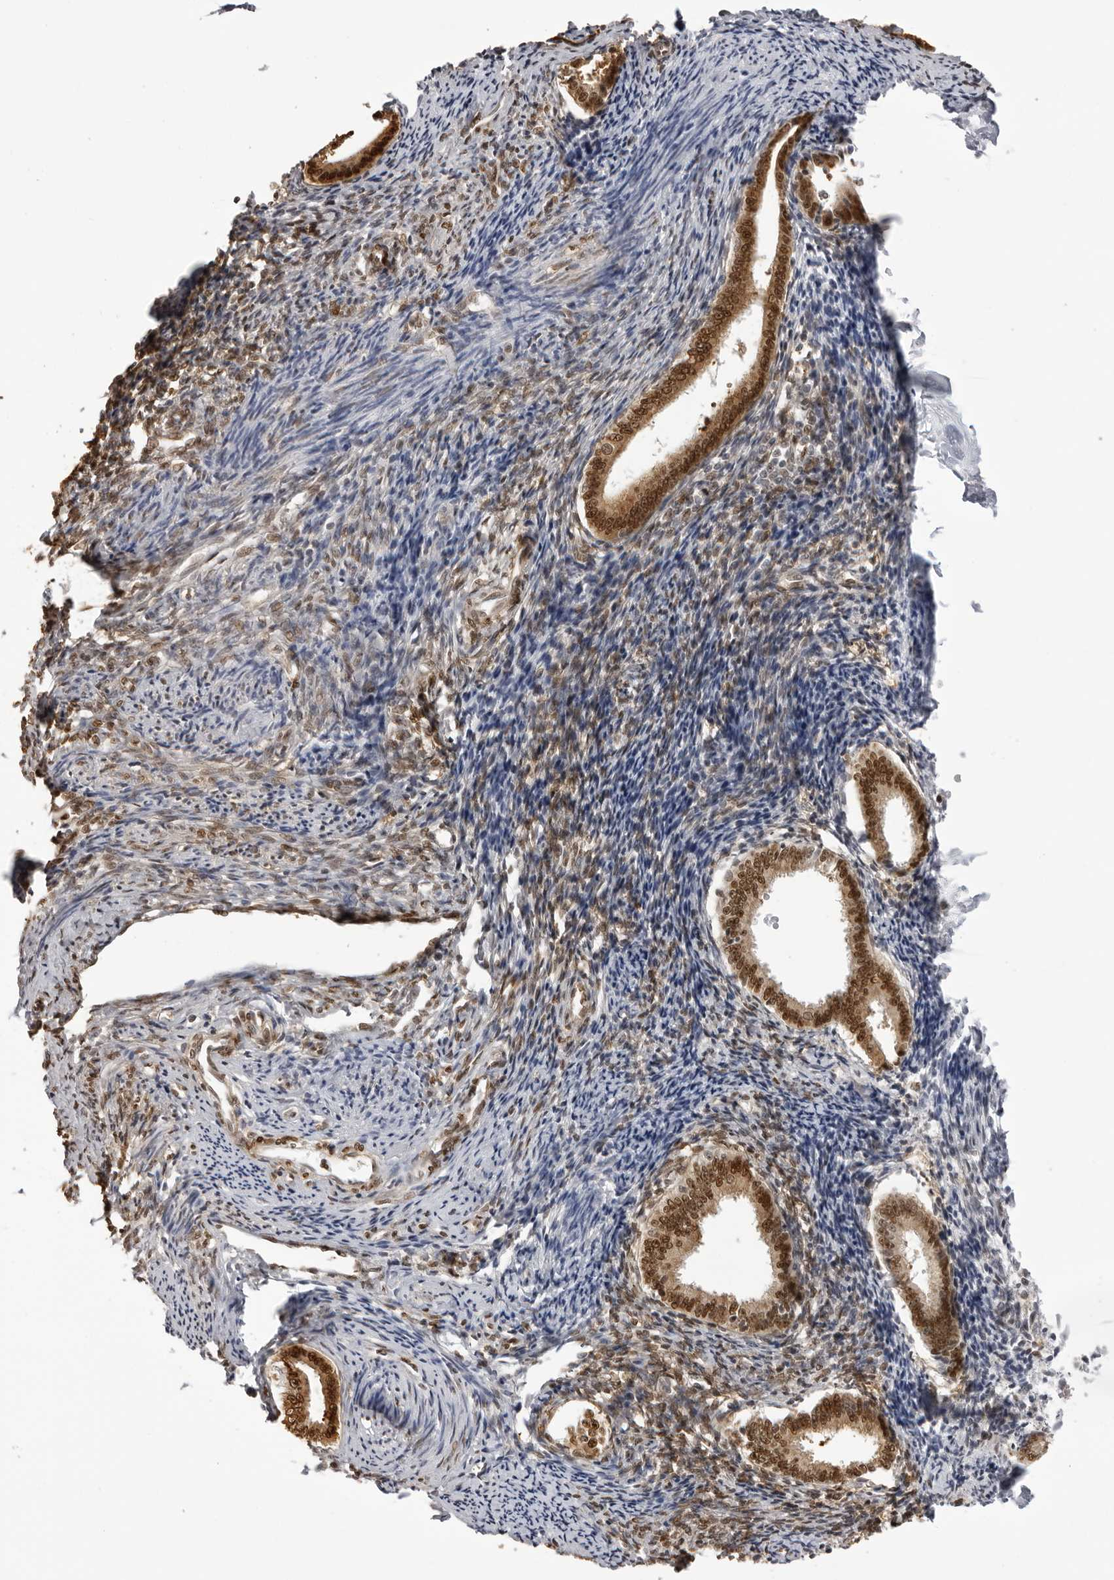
{"staining": {"intensity": "moderate", "quantity": "25%-75%", "location": "nuclear"}, "tissue": "endometrium", "cell_type": "Cells in endometrial stroma", "image_type": "normal", "snomed": [{"axis": "morphology", "description": "Normal tissue, NOS"}, {"axis": "topography", "description": "Endometrium"}], "caption": "Protein staining of unremarkable endometrium shows moderate nuclear positivity in approximately 25%-75% of cells in endometrial stroma.", "gene": "HSPA4", "patient": {"sex": "female", "age": 56}}